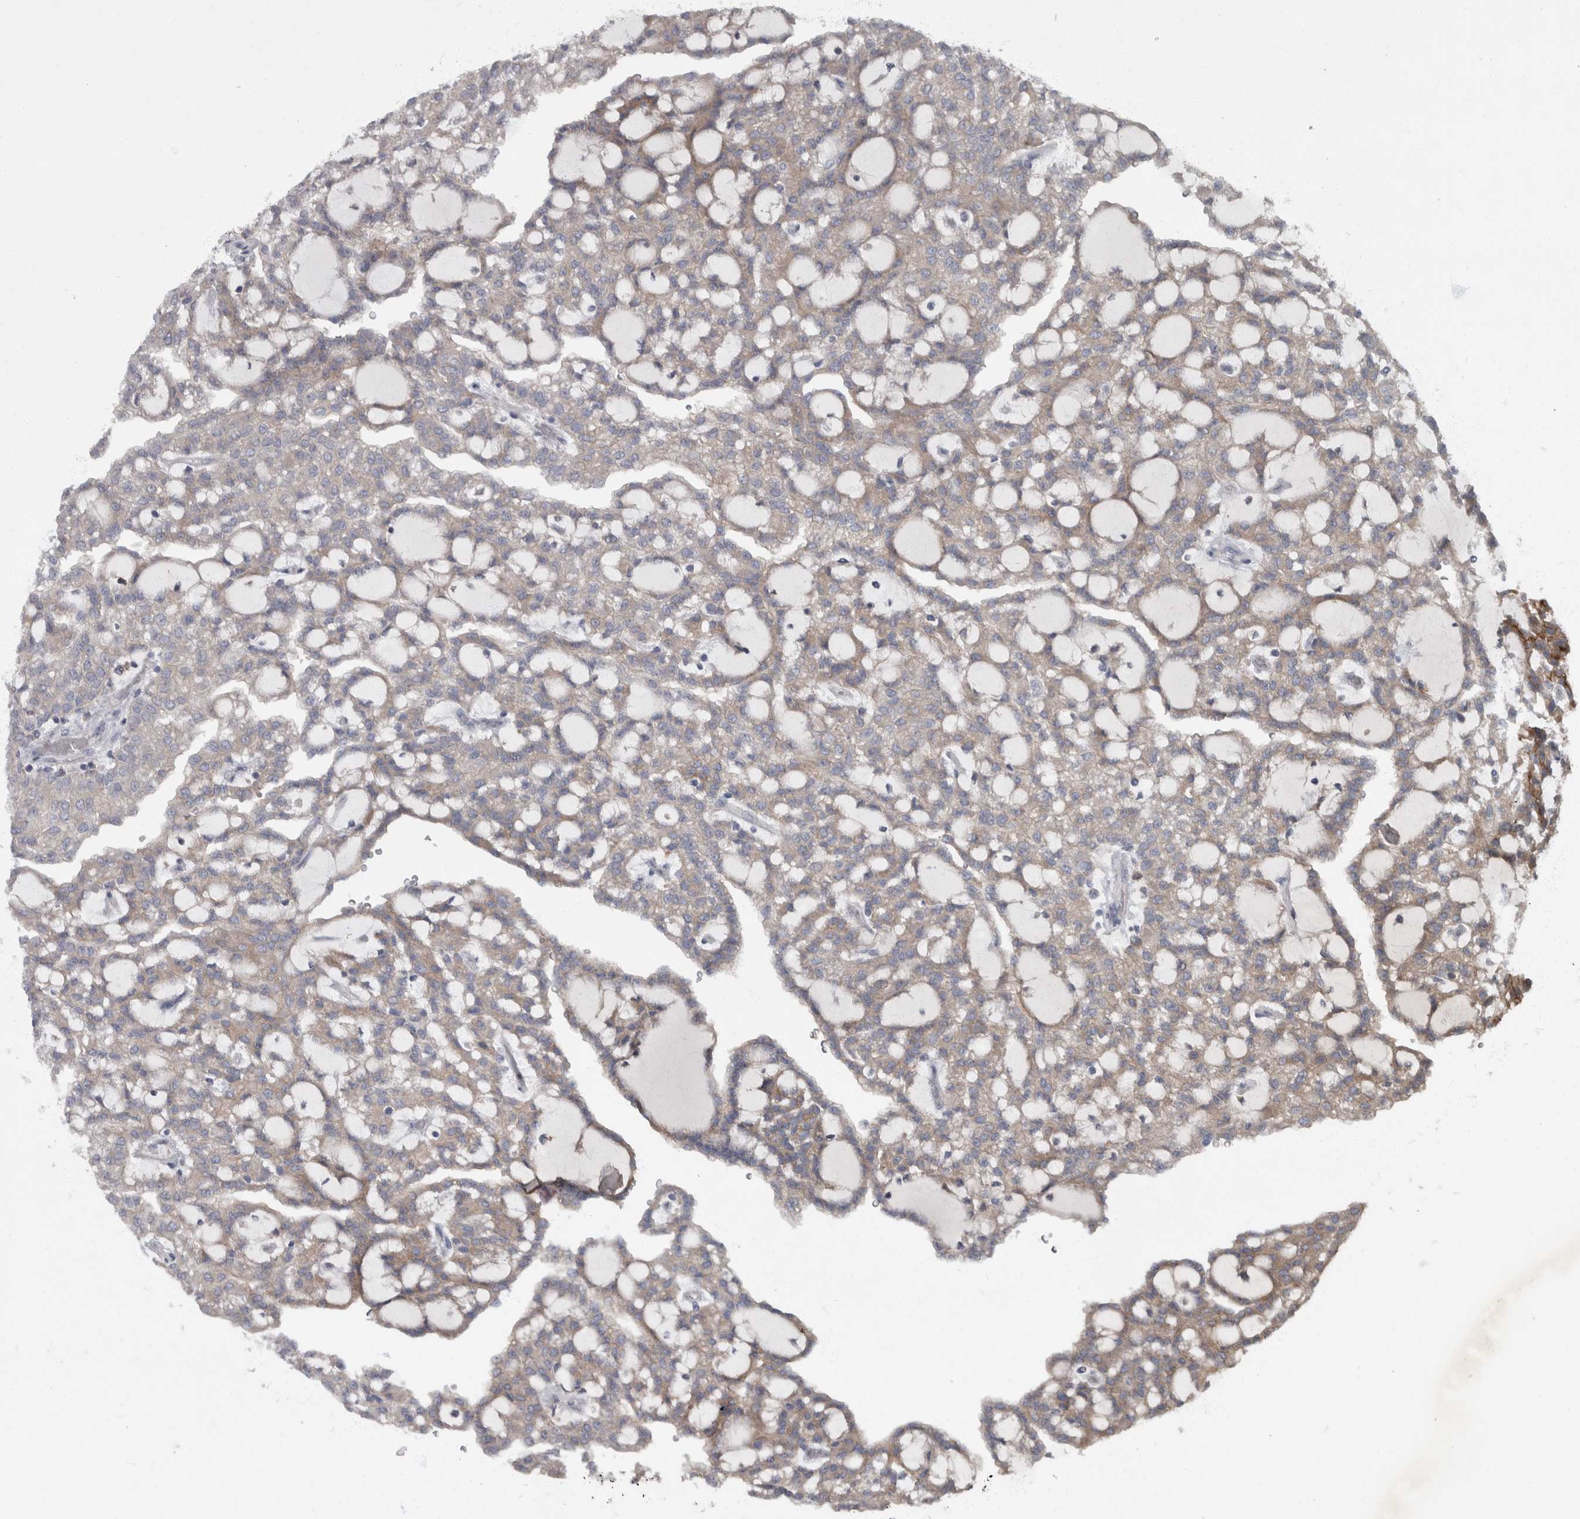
{"staining": {"intensity": "negative", "quantity": "none", "location": "none"}, "tissue": "renal cancer", "cell_type": "Tumor cells", "image_type": "cancer", "snomed": [{"axis": "morphology", "description": "Adenocarcinoma, NOS"}, {"axis": "topography", "description": "Kidney"}], "caption": "Immunohistochemistry (IHC) image of neoplastic tissue: renal adenocarcinoma stained with DAB demonstrates no significant protein expression in tumor cells.", "gene": "CDC42BPG", "patient": {"sex": "male", "age": 63}}